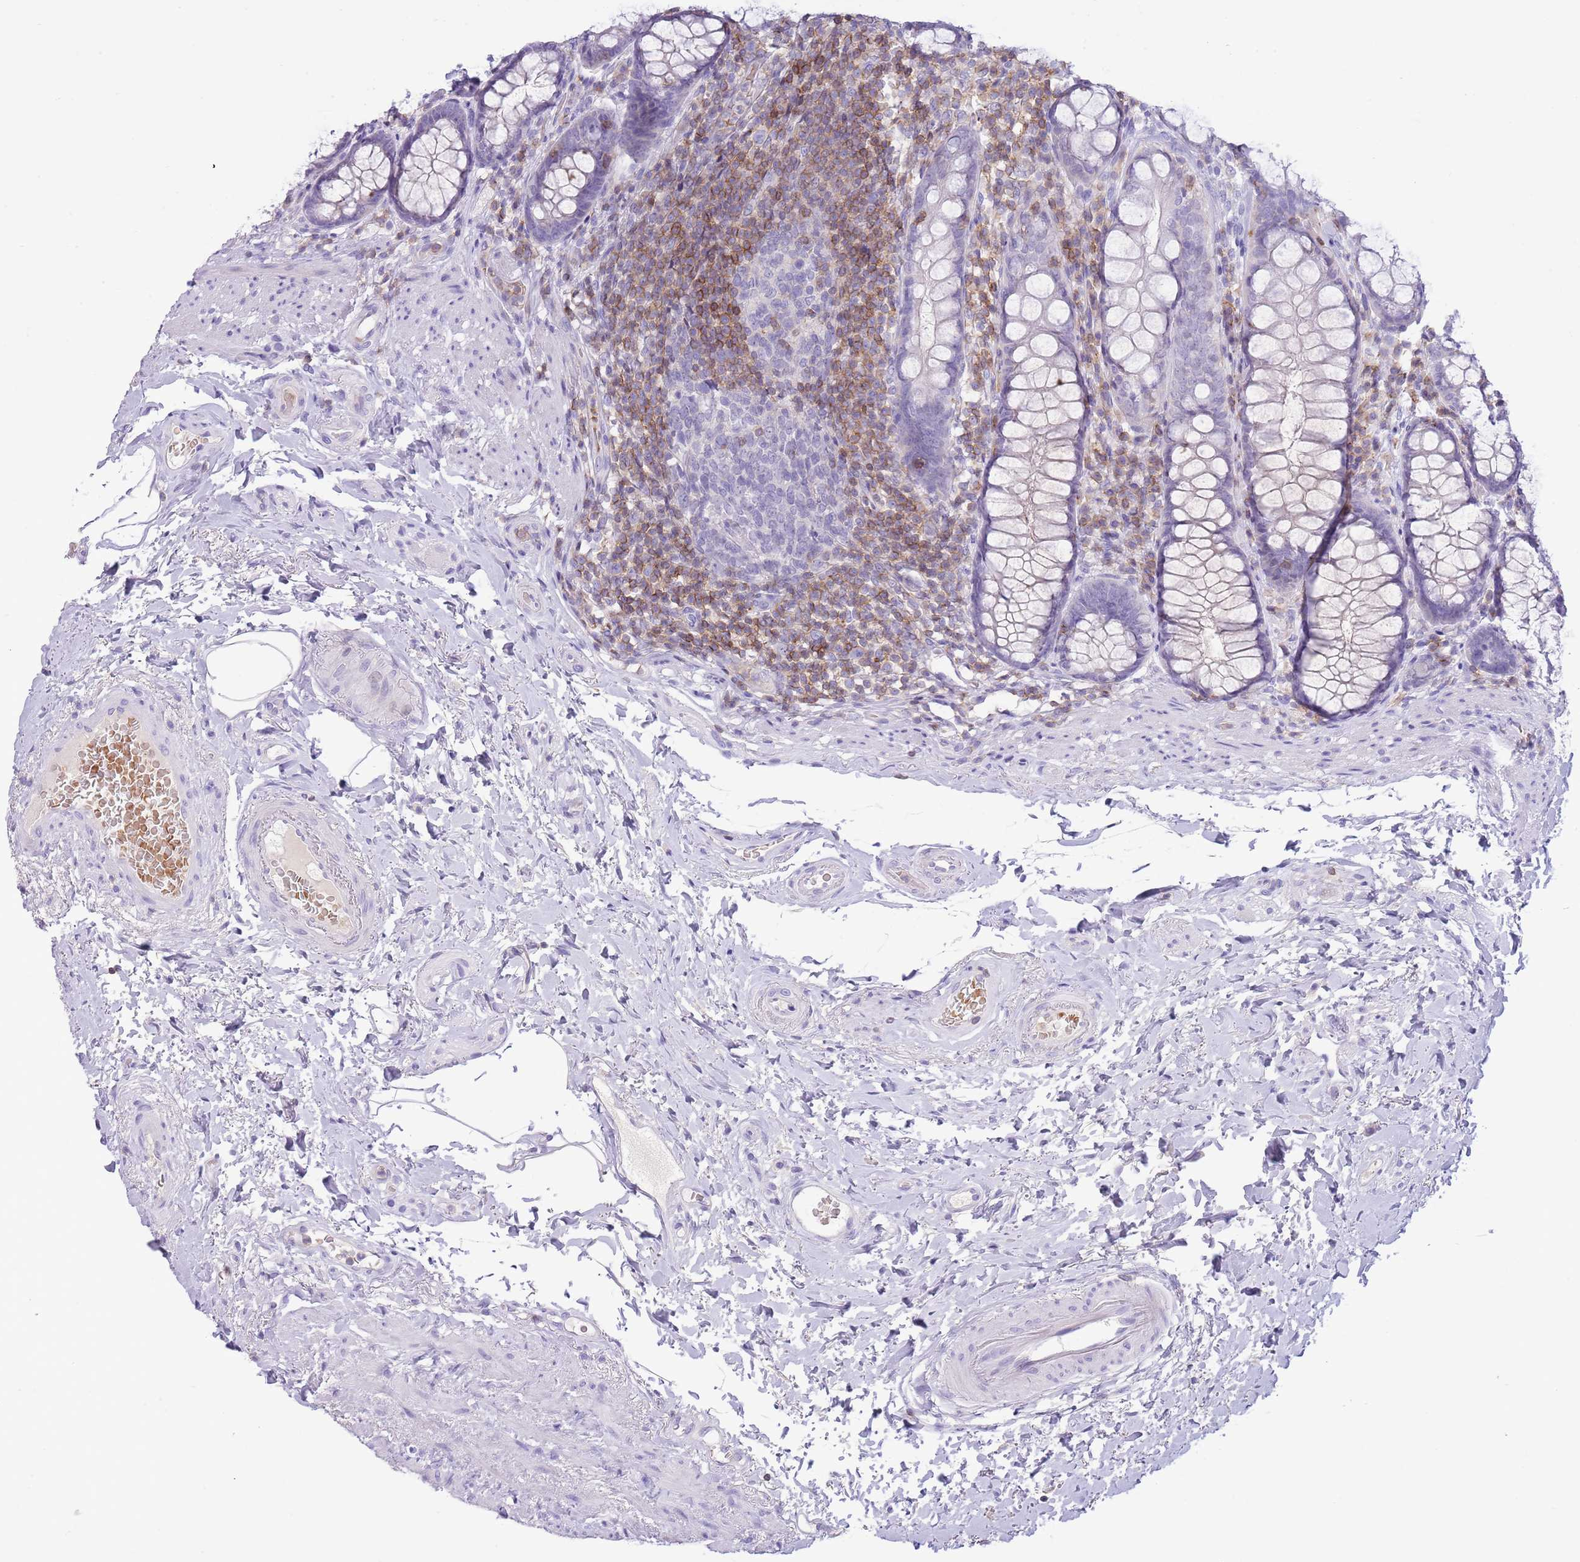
{"staining": {"intensity": "negative", "quantity": "none", "location": "none"}, "tissue": "rectum", "cell_type": "Glandular cells", "image_type": "normal", "snomed": [{"axis": "morphology", "description": "Normal tissue, NOS"}, {"axis": "topography", "description": "Rectum"}], "caption": "Immunohistochemistry histopathology image of benign rectum: human rectum stained with DAB (3,3'-diaminobenzidine) reveals no significant protein staining in glandular cells.", "gene": "OR4Q3", "patient": {"sex": "male", "age": 83}}